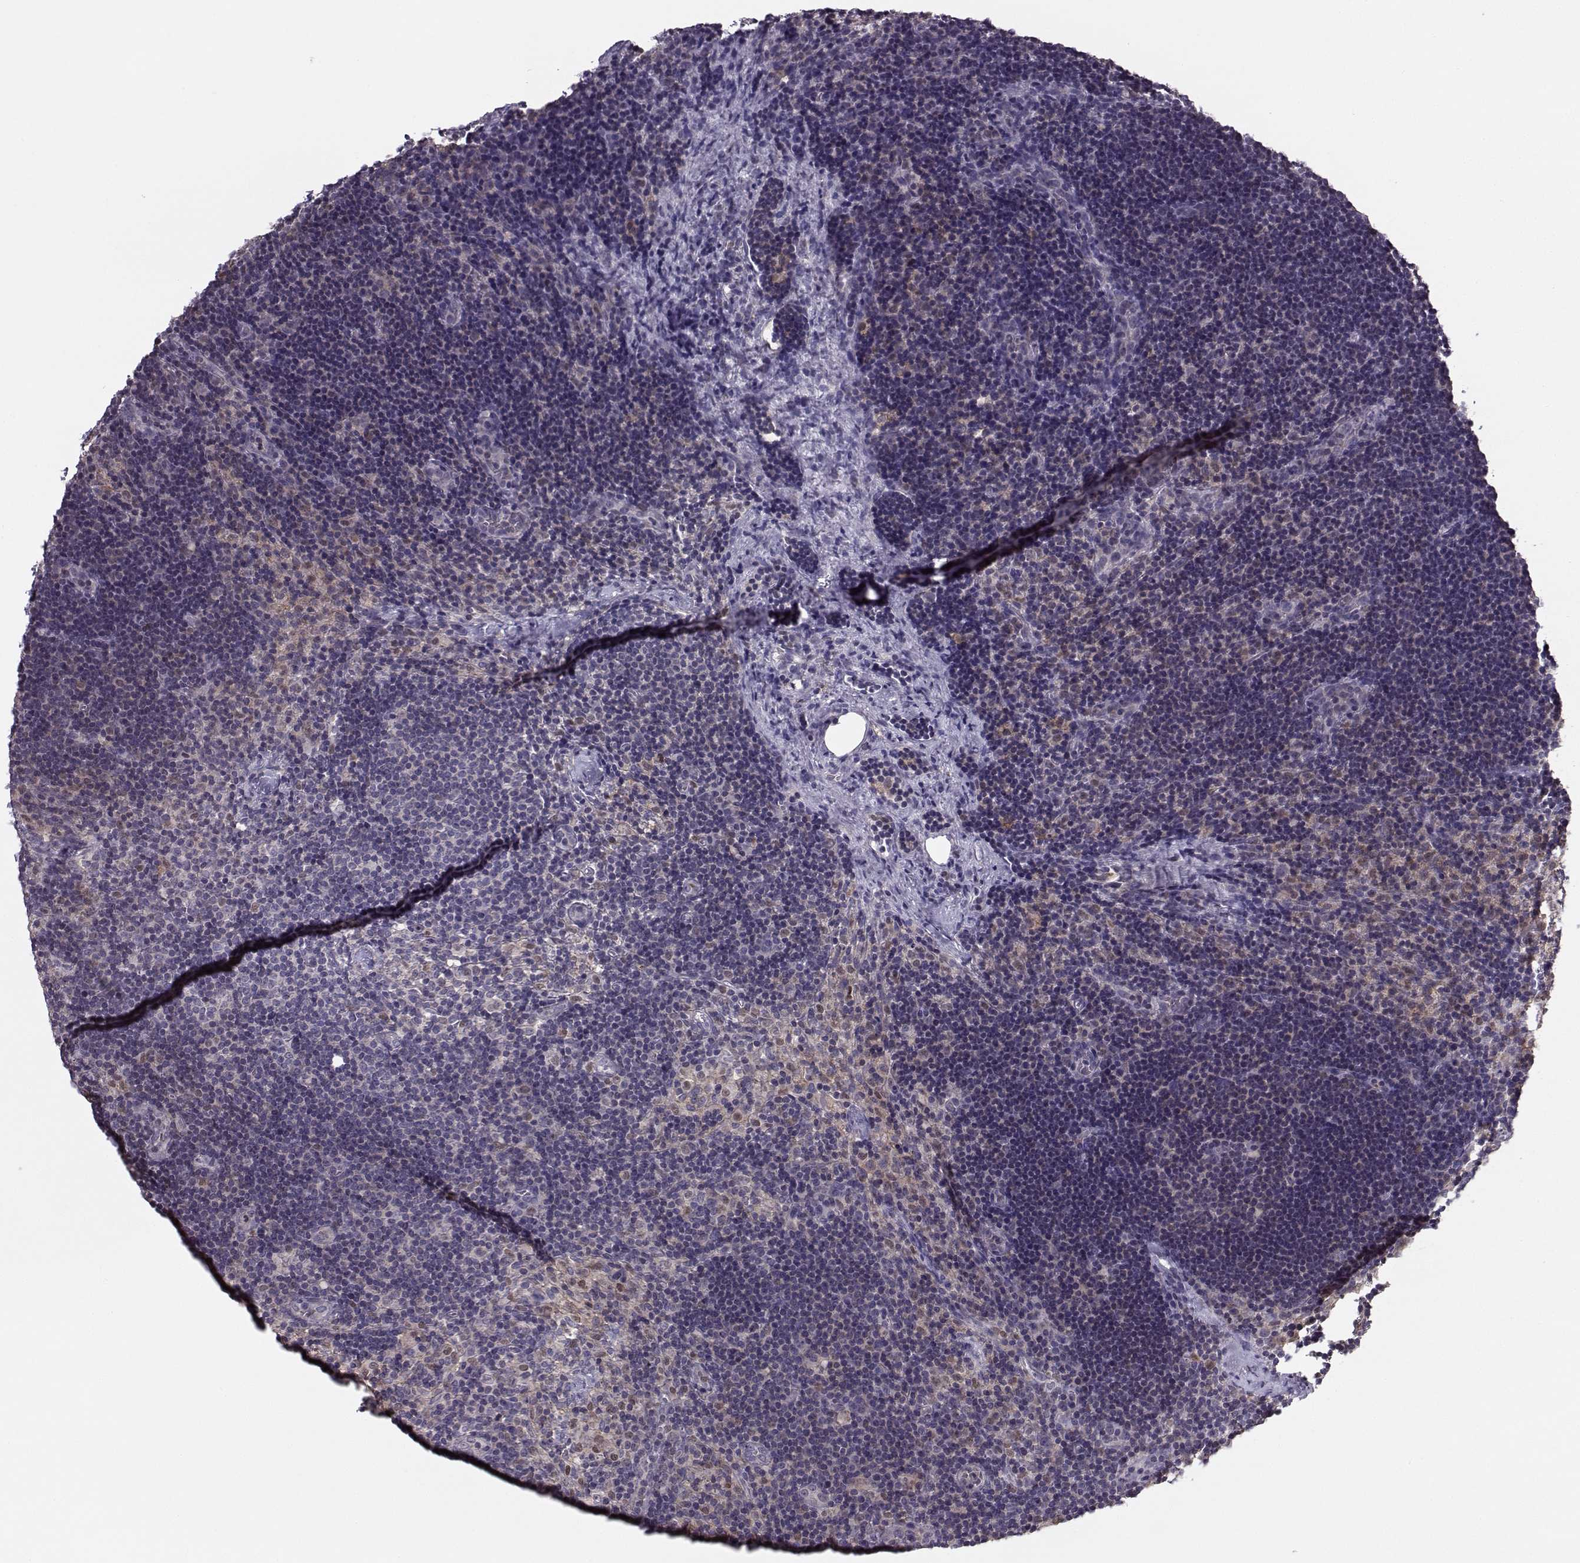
{"staining": {"intensity": "negative", "quantity": "none", "location": "none"}, "tissue": "lymph node", "cell_type": "Germinal center cells", "image_type": "normal", "snomed": [{"axis": "morphology", "description": "Normal tissue, NOS"}, {"axis": "topography", "description": "Lymph node"}], "caption": "A high-resolution photomicrograph shows immunohistochemistry staining of normal lymph node, which shows no significant positivity in germinal center cells. (DAB immunohistochemistry (IHC), high magnification).", "gene": "ASB16", "patient": {"sex": "female", "age": 52}}